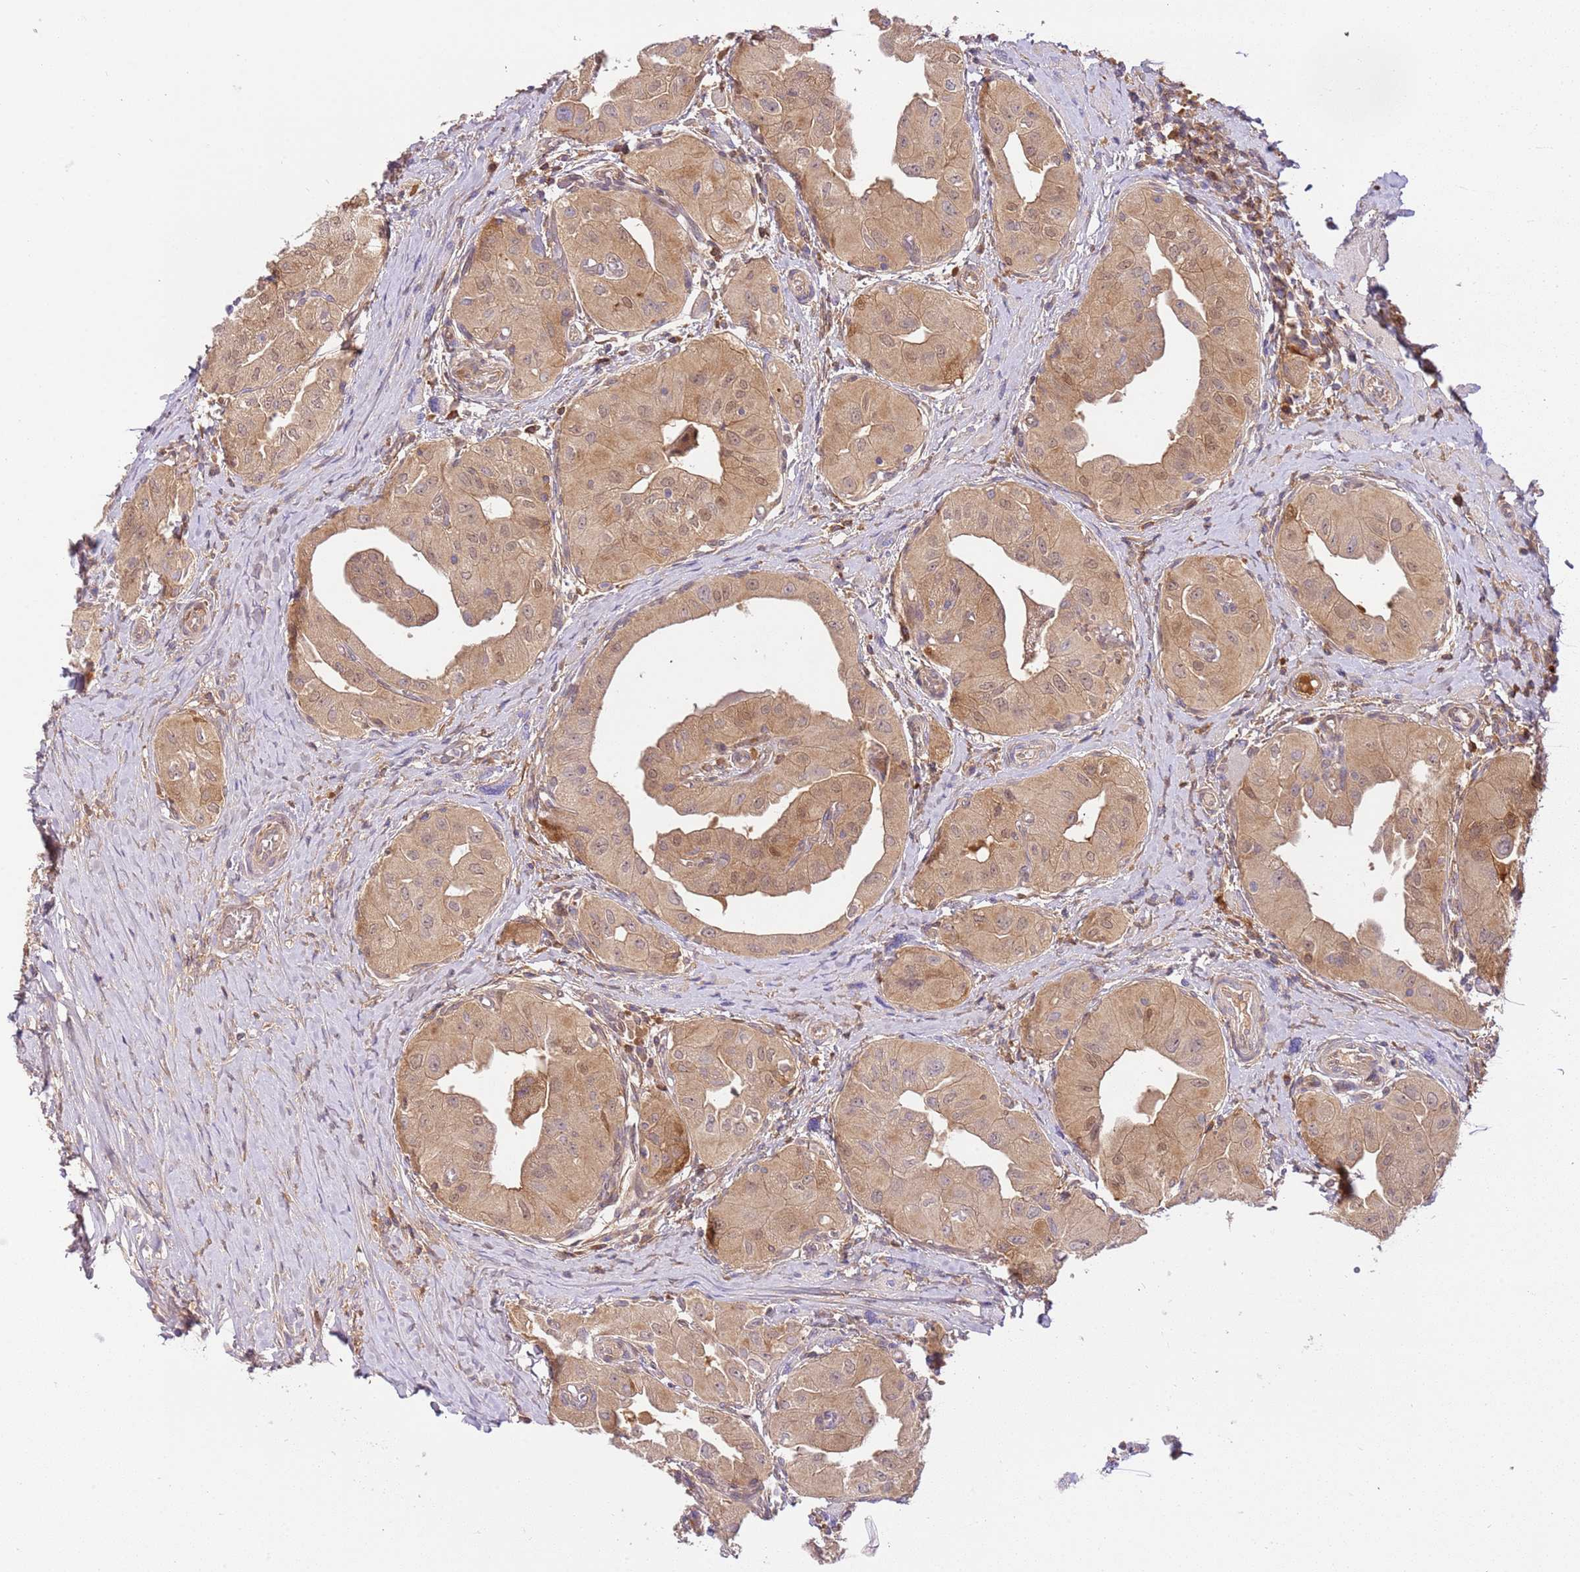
{"staining": {"intensity": "moderate", "quantity": ">75%", "location": "cytoplasmic/membranous"}, "tissue": "thyroid cancer", "cell_type": "Tumor cells", "image_type": "cancer", "snomed": [{"axis": "morphology", "description": "Papillary adenocarcinoma, NOS"}, {"axis": "topography", "description": "Thyroid gland"}], "caption": "IHC micrograph of human thyroid cancer stained for a protein (brown), which exhibits medium levels of moderate cytoplasmic/membranous positivity in about >75% of tumor cells.", "gene": "C8G", "patient": {"sex": "female", "age": 59}}